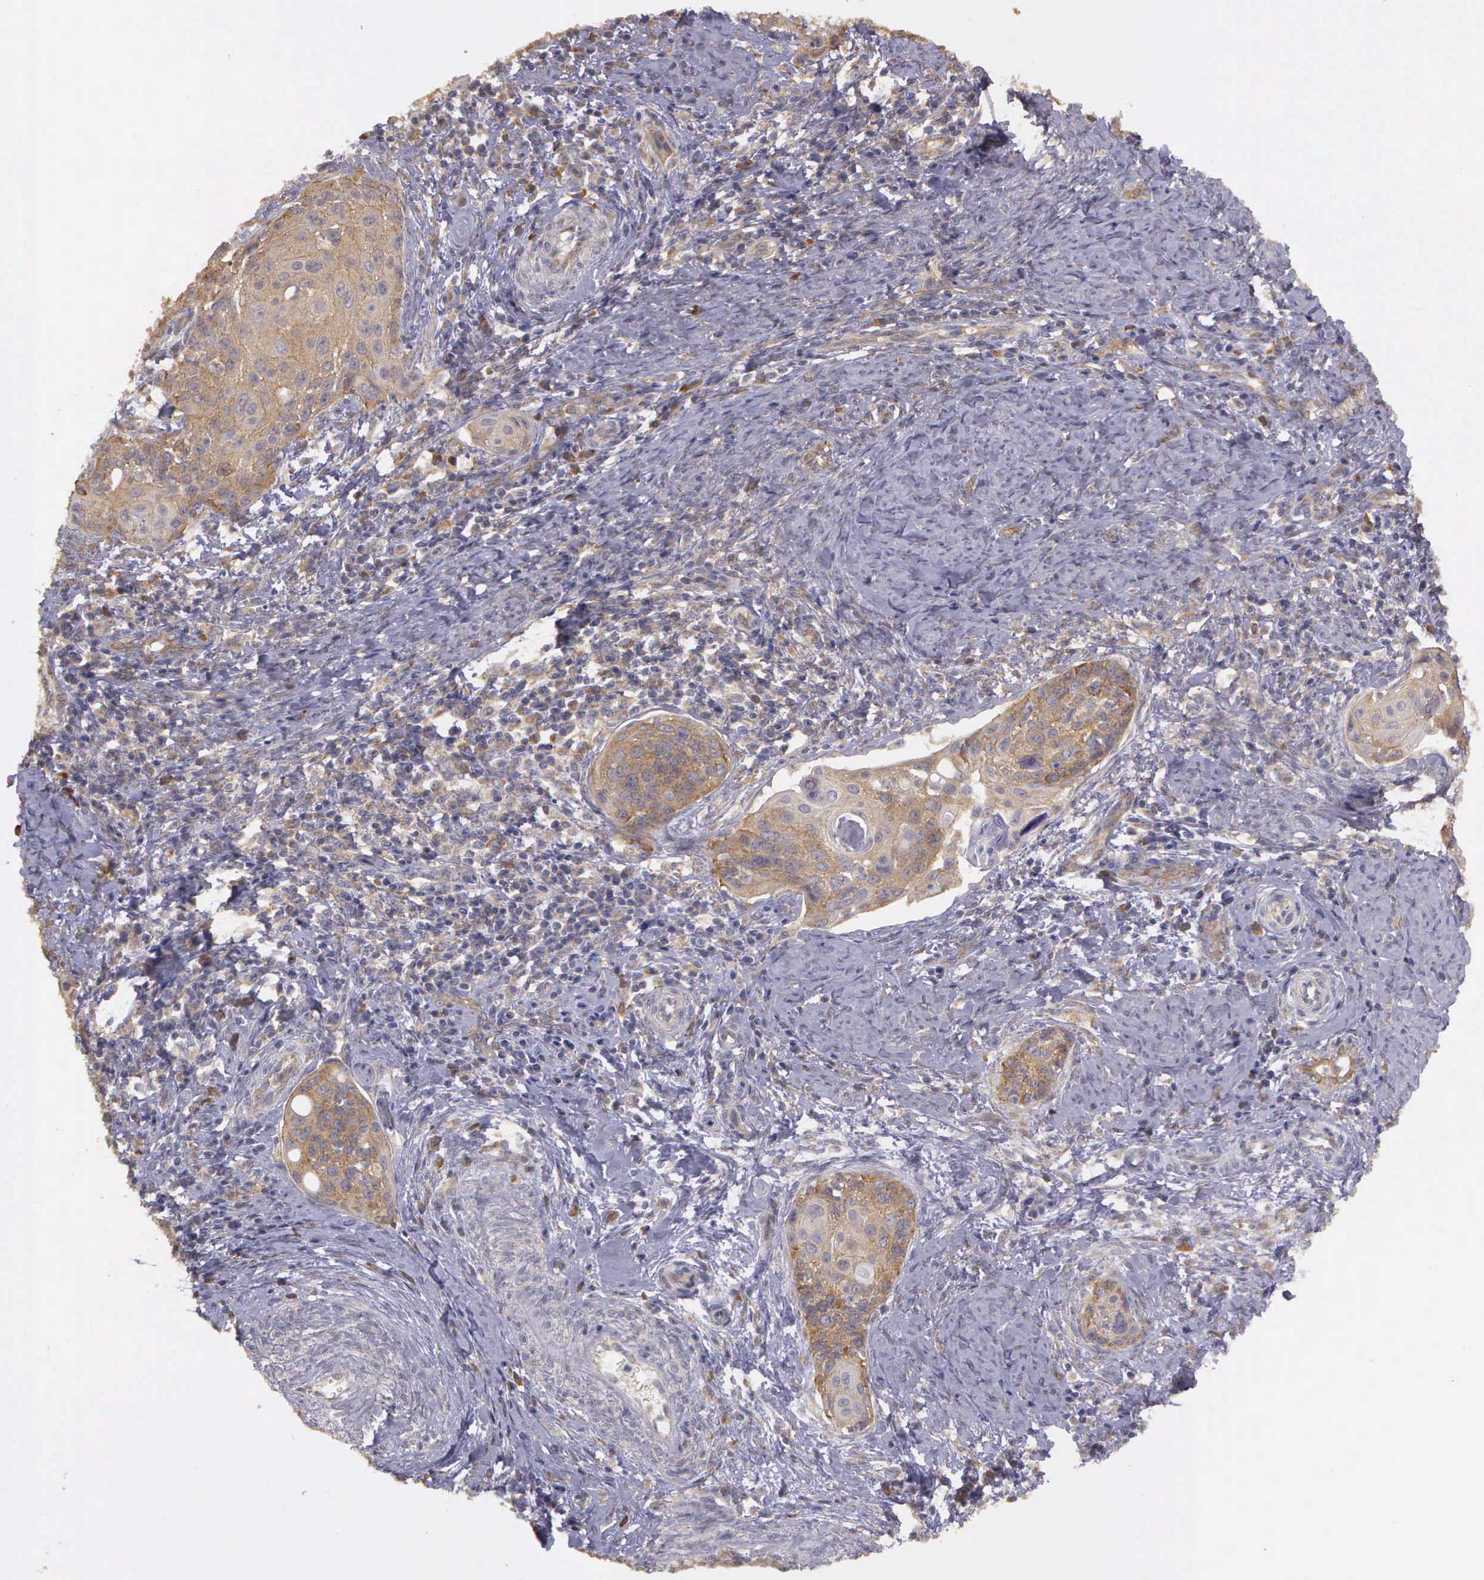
{"staining": {"intensity": "moderate", "quantity": ">75%", "location": "cytoplasmic/membranous"}, "tissue": "cervical cancer", "cell_type": "Tumor cells", "image_type": "cancer", "snomed": [{"axis": "morphology", "description": "Squamous cell carcinoma, NOS"}, {"axis": "topography", "description": "Cervix"}], "caption": "The immunohistochemical stain shows moderate cytoplasmic/membranous positivity in tumor cells of cervical squamous cell carcinoma tissue.", "gene": "EIF5", "patient": {"sex": "female", "age": 33}}